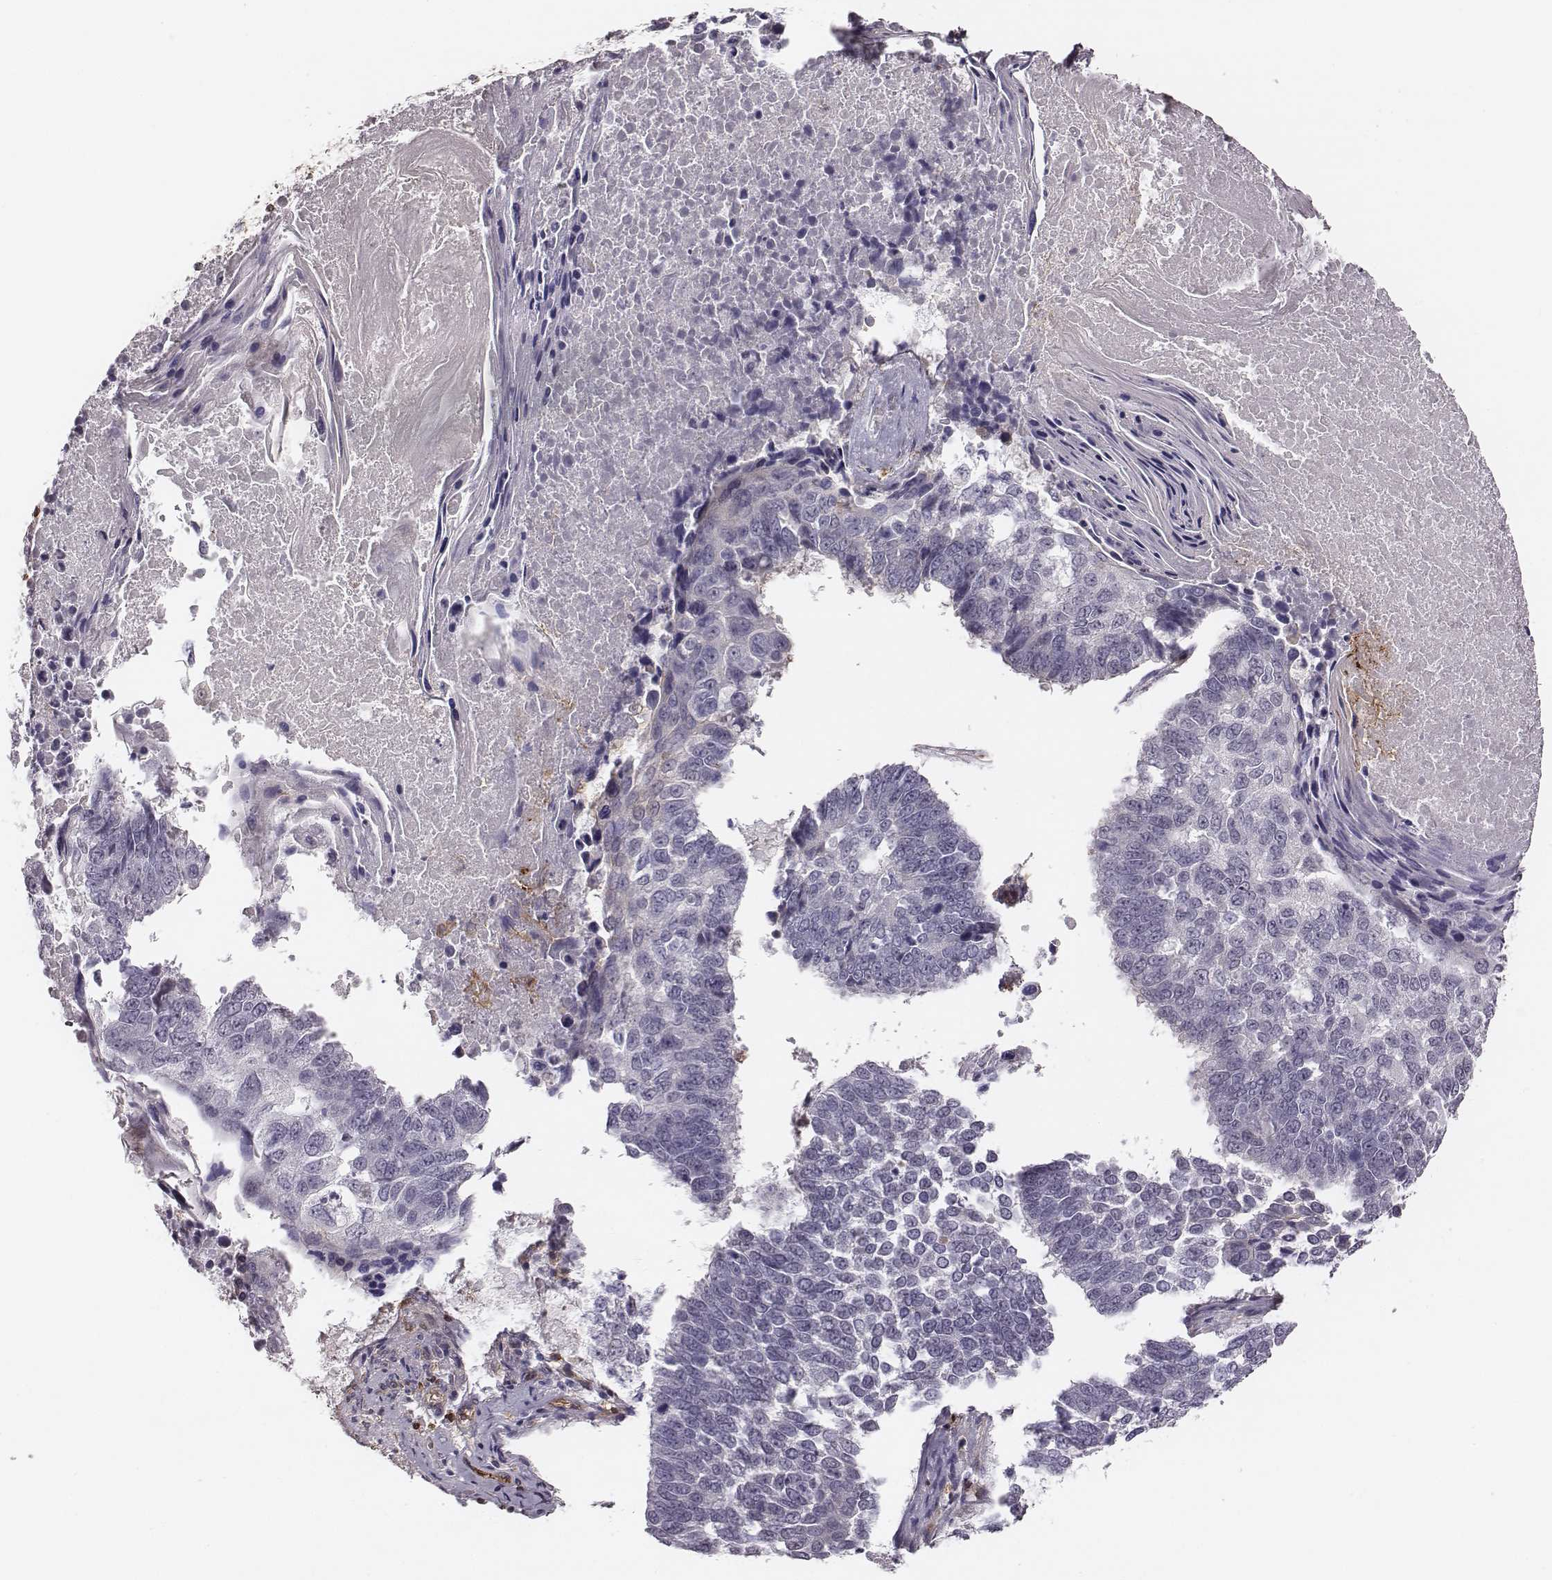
{"staining": {"intensity": "negative", "quantity": "none", "location": "none"}, "tissue": "lung cancer", "cell_type": "Tumor cells", "image_type": "cancer", "snomed": [{"axis": "morphology", "description": "Squamous cell carcinoma, NOS"}, {"axis": "topography", "description": "Lung"}], "caption": "Histopathology image shows no protein expression in tumor cells of lung cancer tissue.", "gene": "ZYX", "patient": {"sex": "male", "age": 73}}